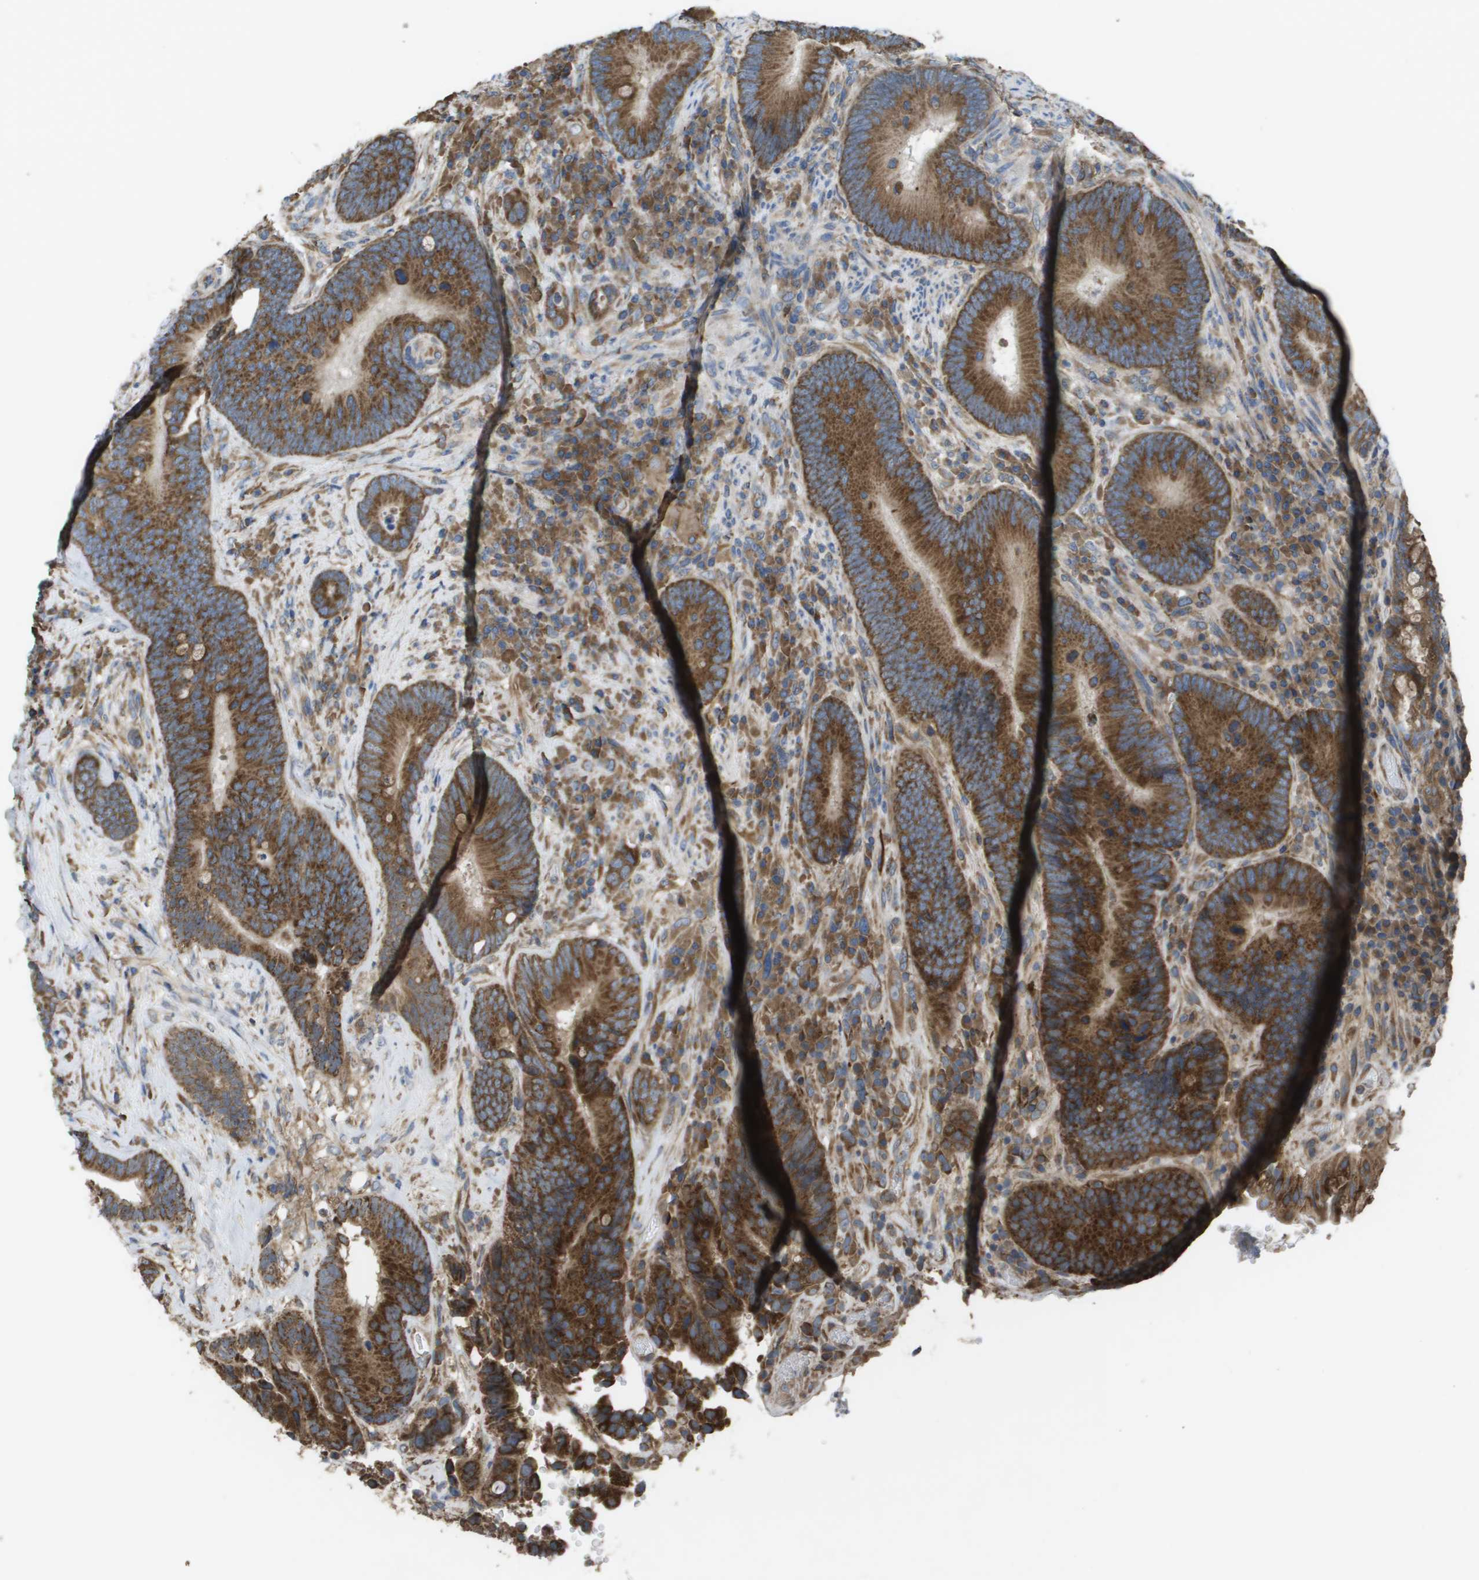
{"staining": {"intensity": "strong", "quantity": ">75%", "location": "cytoplasmic/membranous"}, "tissue": "colorectal cancer", "cell_type": "Tumor cells", "image_type": "cancer", "snomed": [{"axis": "morphology", "description": "Adenocarcinoma, NOS"}, {"axis": "topography", "description": "Rectum"}], "caption": "Colorectal adenocarcinoma stained with IHC shows strong cytoplasmic/membranous expression in about >75% of tumor cells.", "gene": "CLCN2", "patient": {"sex": "male", "age": 51}}